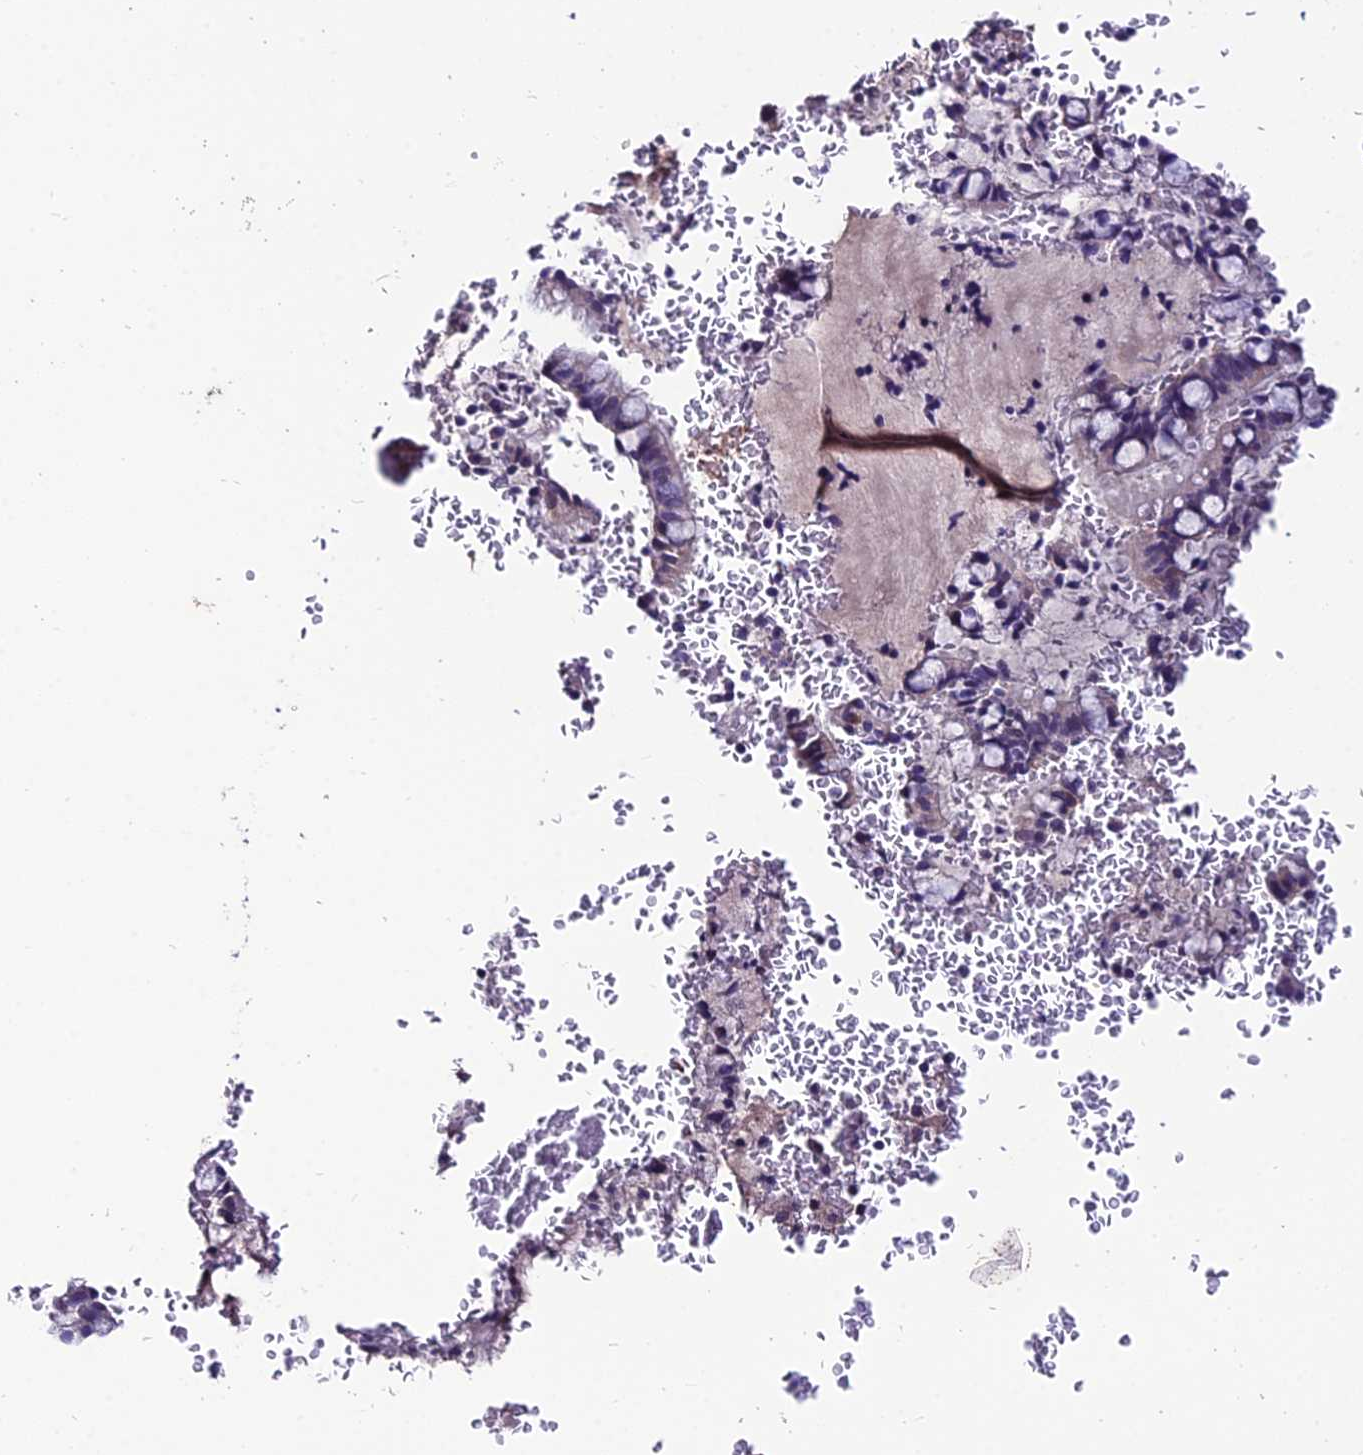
{"staining": {"intensity": "moderate", "quantity": "<25%", "location": "cytoplasmic/membranous"}, "tissue": "bronchus", "cell_type": "Respiratory epithelial cells", "image_type": "normal", "snomed": [{"axis": "morphology", "description": "Normal tissue, NOS"}, {"axis": "topography", "description": "Cartilage tissue"}, {"axis": "topography", "description": "Bronchus"}], "caption": "An image showing moderate cytoplasmic/membranous positivity in about <25% of respiratory epithelial cells in normal bronchus, as visualized by brown immunohistochemical staining.", "gene": "LGALS7", "patient": {"sex": "female", "age": 36}}